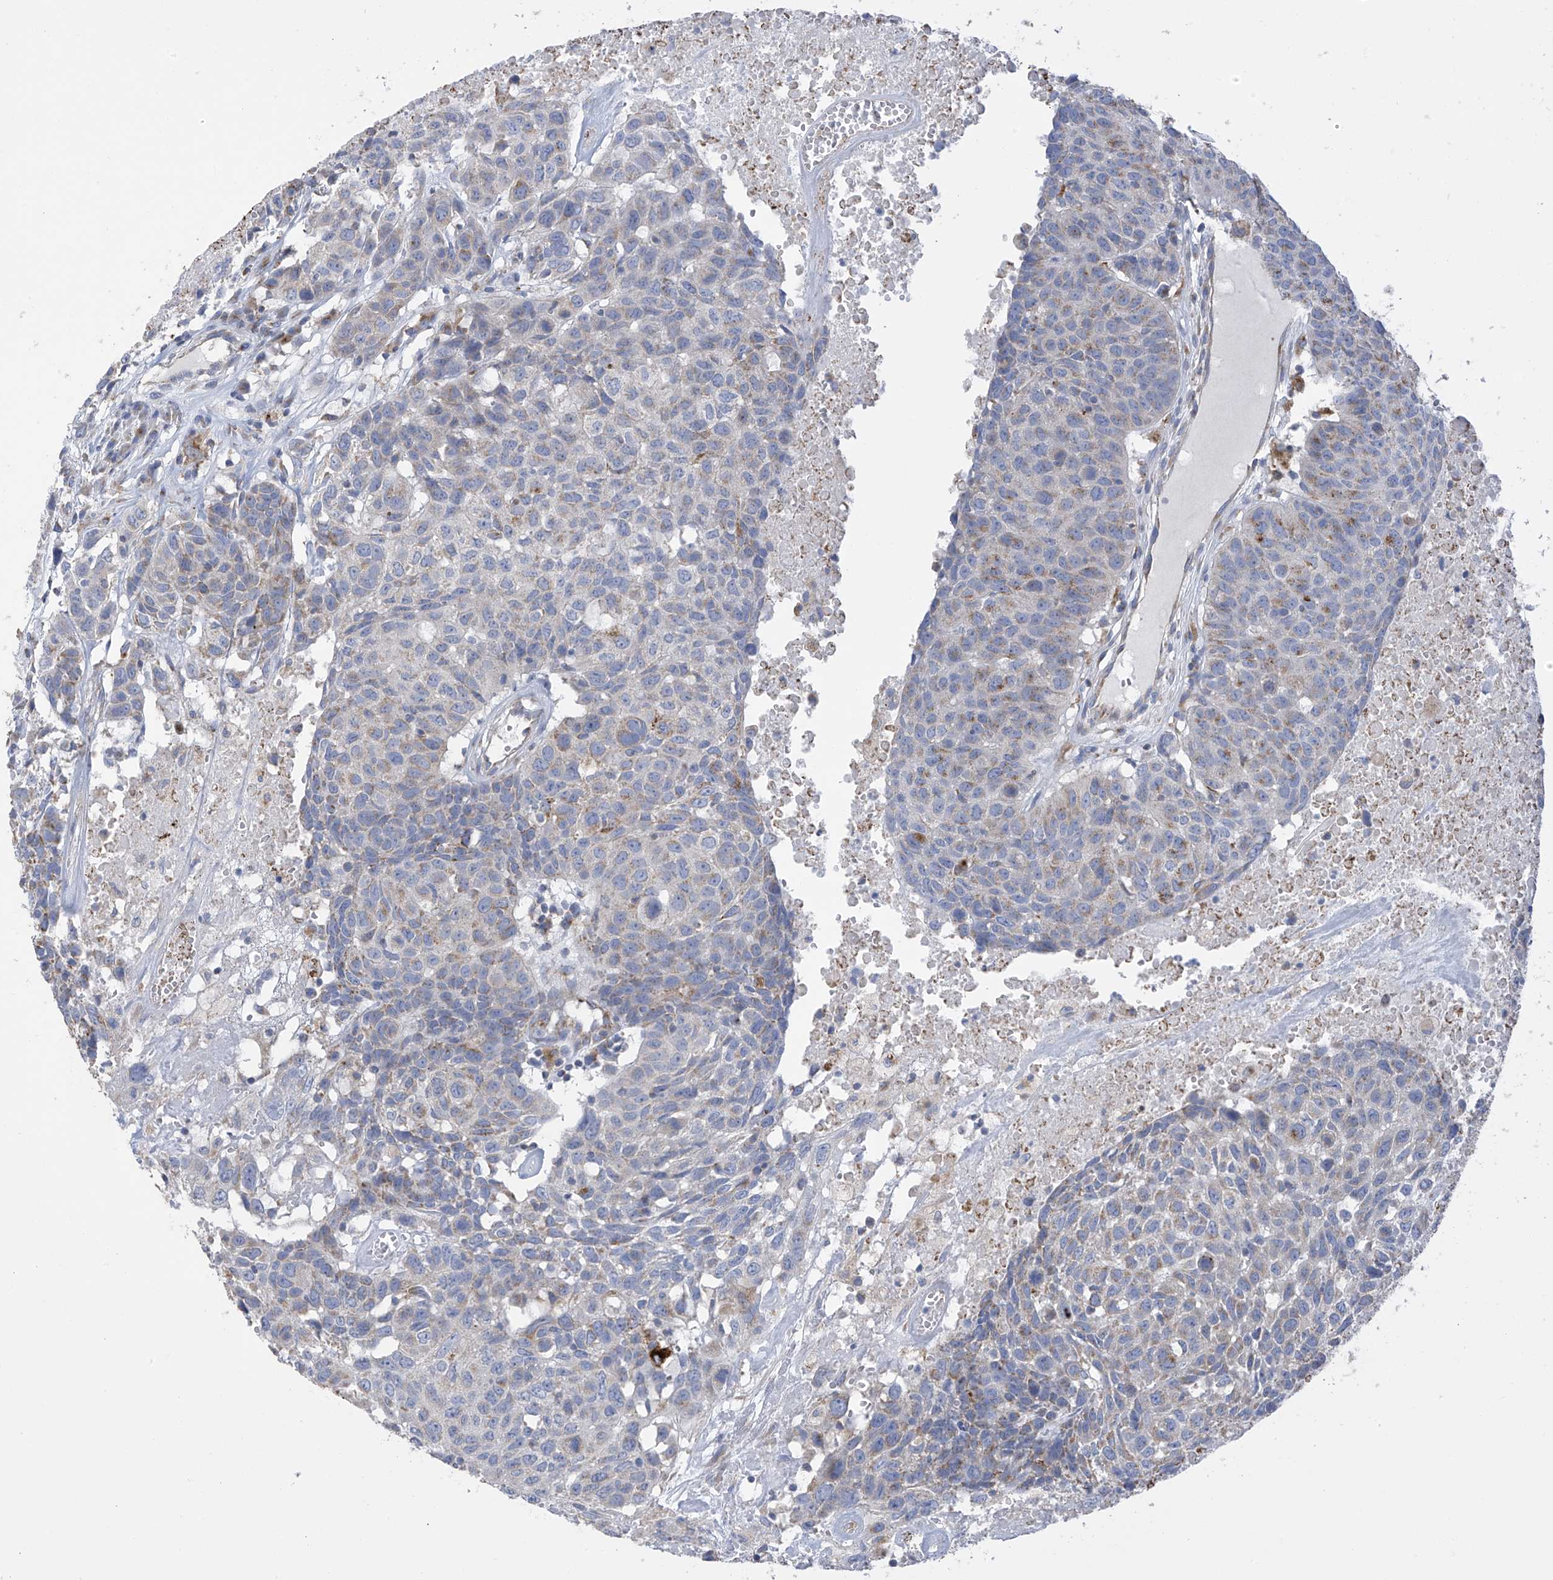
{"staining": {"intensity": "weak", "quantity": "<25%", "location": "cytoplasmic/membranous"}, "tissue": "head and neck cancer", "cell_type": "Tumor cells", "image_type": "cancer", "snomed": [{"axis": "morphology", "description": "Squamous cell carcinoma, NOS"}, {"axis": "topography", "description": "Head-Neck"}], "caption": "This micrograph is of head and neck cancer (squamous cell carcinoma) stained with immunohistochemistry (IHC) to label a protein in brown with the nuclei are counter-stained blue. There is no expression in tumor cells.", "gene": "ITM2B", "patient": {"sex": "male", "age": 66}}